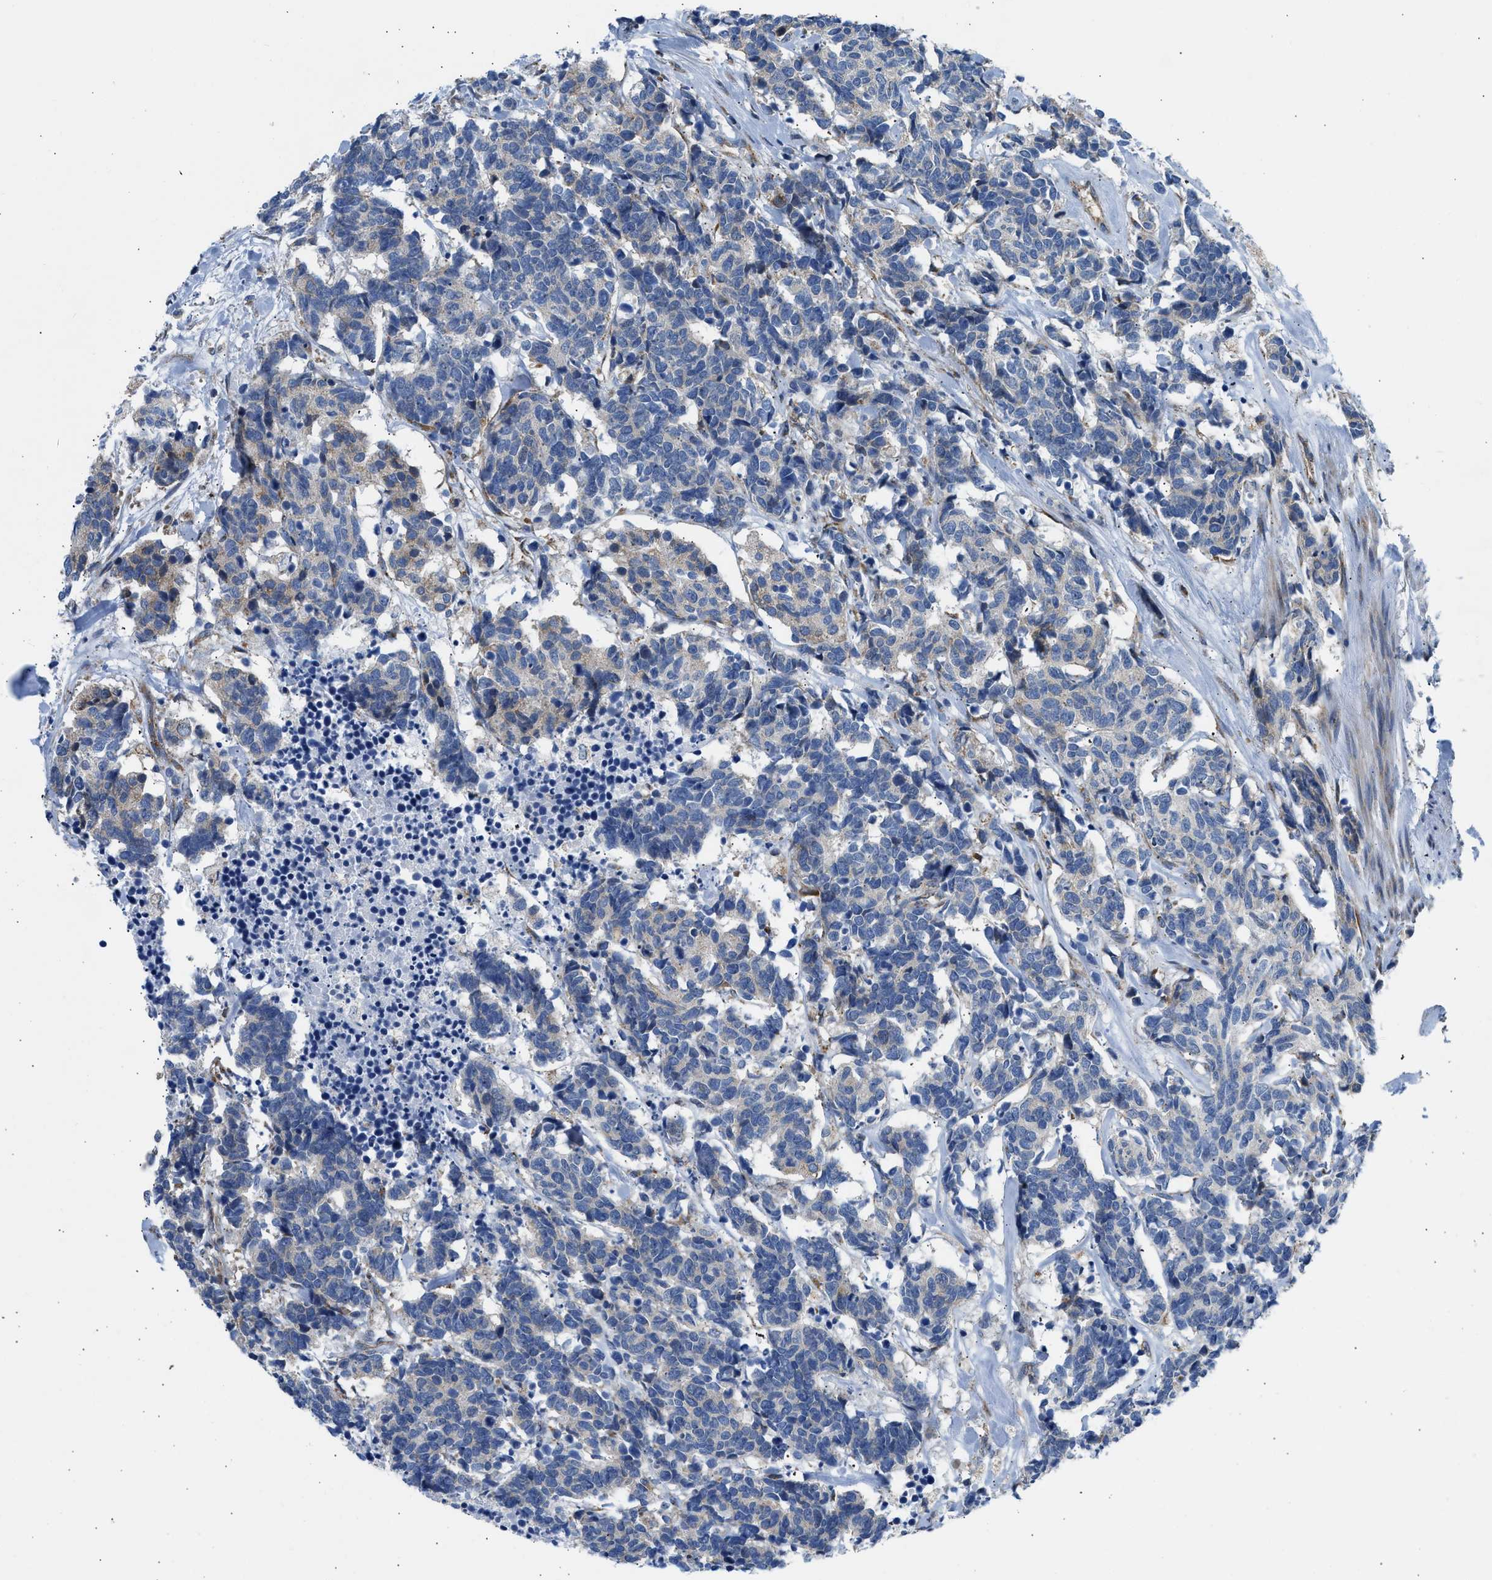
{"staining": {"intensity": "negative", "quantity": "none", "location": "none"}, "tissue": "carcinoid", "cell_type": "Tumor cells", "image_type": "cancer", "snomed": [{"axis": "morphology", "description": "Carcinoma, NOS"}, {"axis": "morphology", "description": "Carcinoid, malignant, NOS"}, {"axis": "topography", "description": "Urinary bladder"}], "caption": "This is an IHC histopathology image of human carcinoid. There is no expression in tumor cells.", "gene": "CAMKK2", "patient": {"sex": "male", "age": 57}}